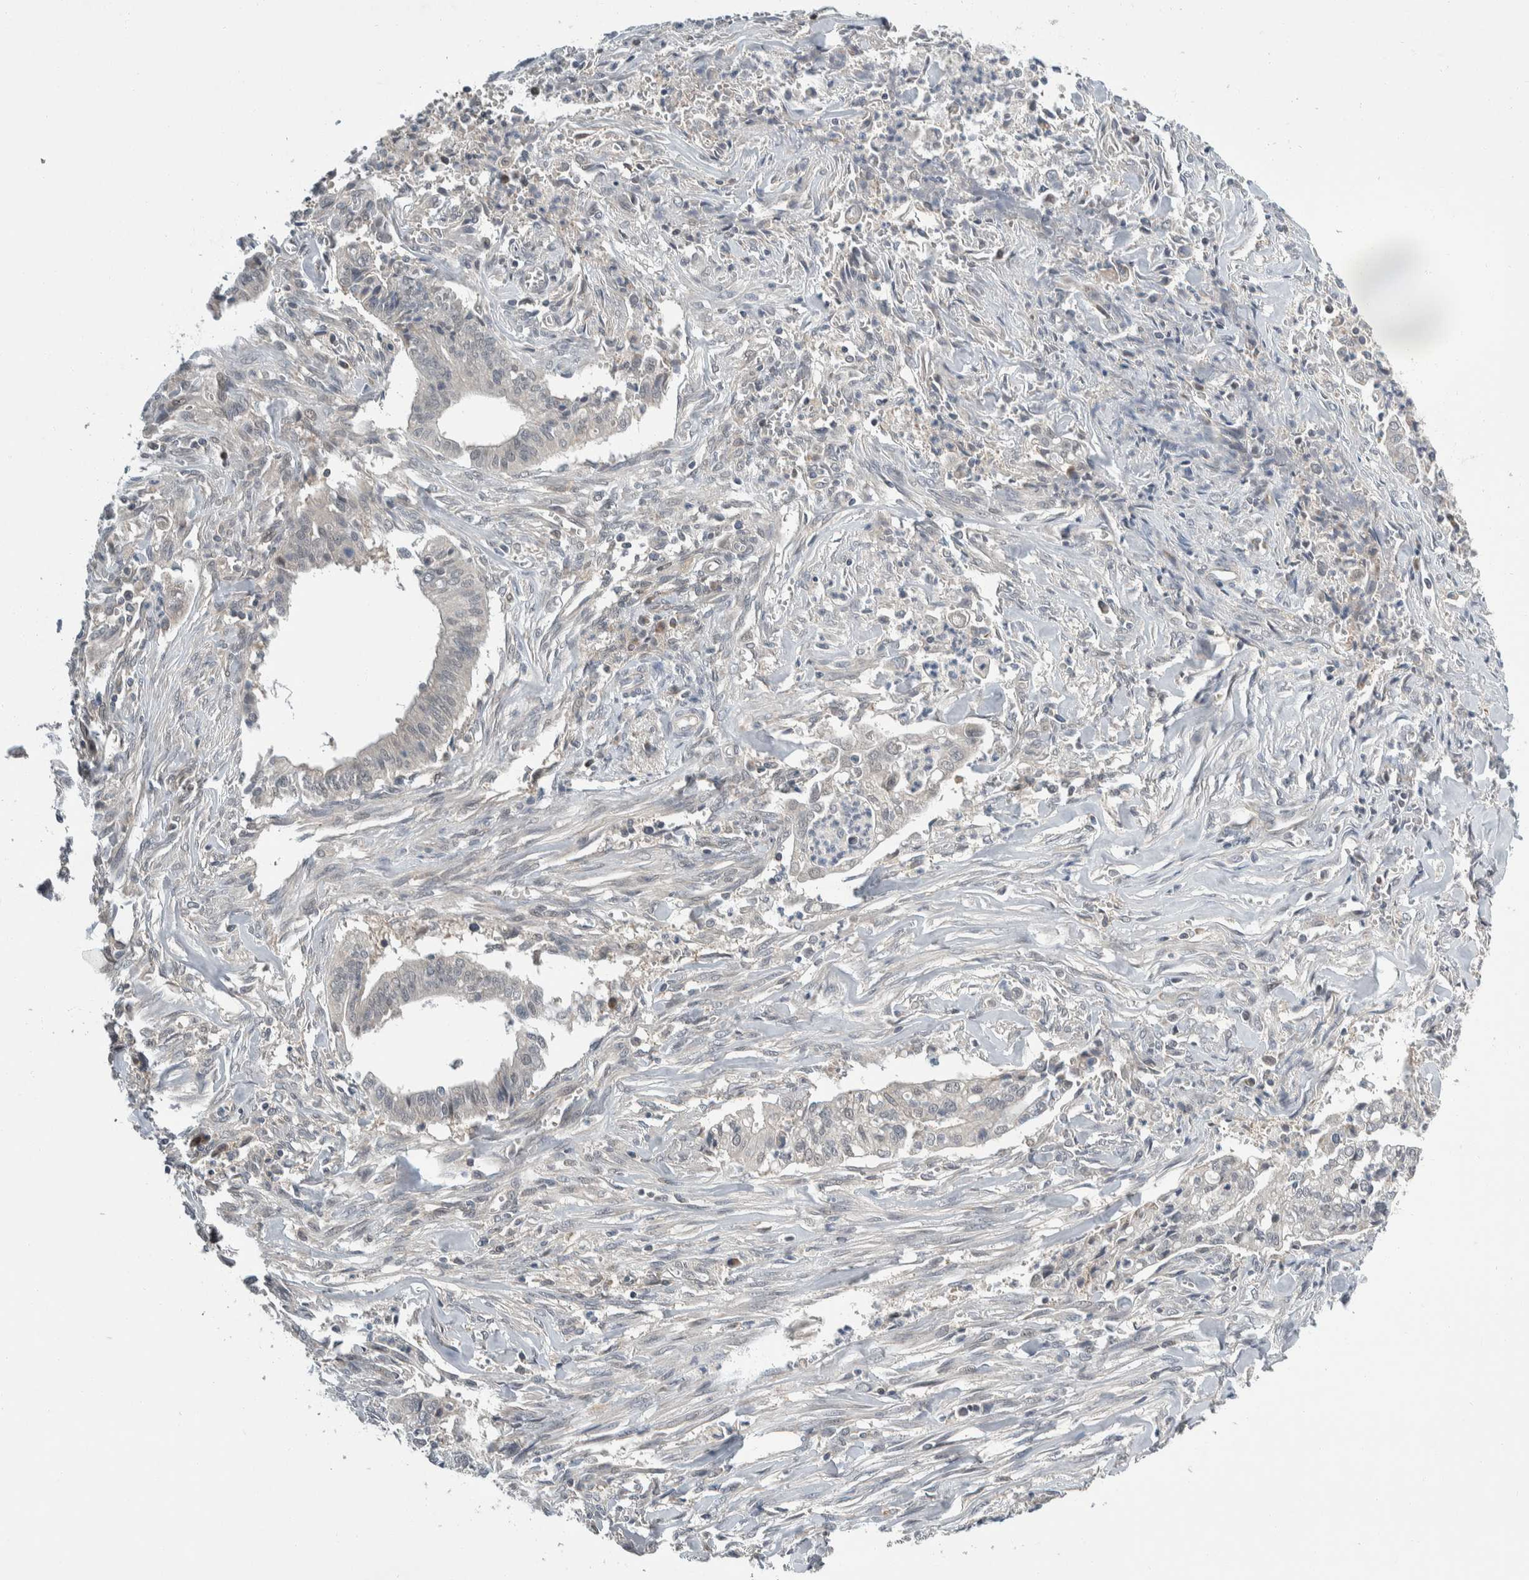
{"staining": {"intensity": "negative", "quantity": "none", "location": "none"}, "tissue": "cervical cancer", "cell_type": "Tumor cells", "image_type": "cancer", "snomed": [{"axis": "morphology", "description": "Adenocarcinoma, NOS"}, {"axis": "topography", "description": "Cervix"}], "caption": "There is no significant staining in tumor cells of cervical cancer.", "gene": "SHPK", "patient": {"sex": "female", "age": 44}}